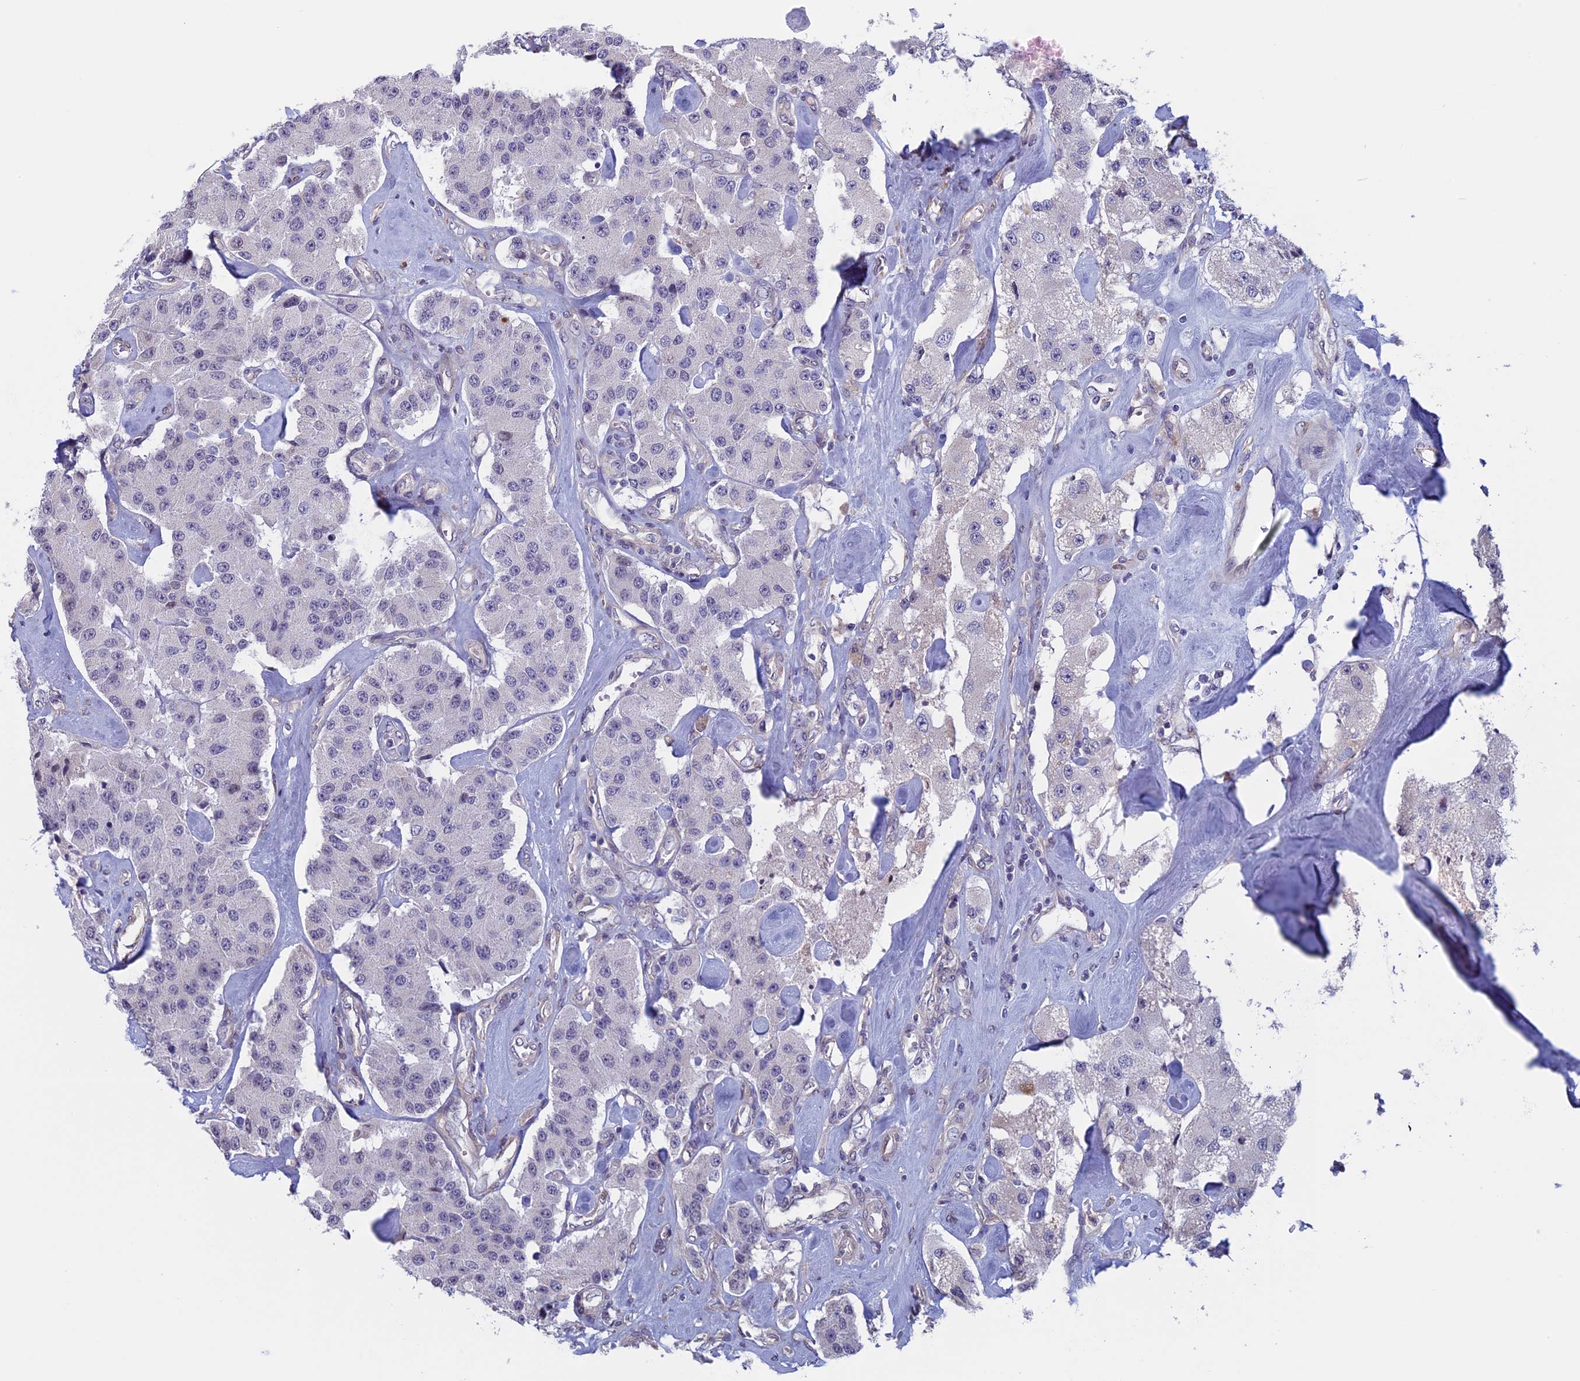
{"staining": {"intensity": "negative", "quantity": "none", "location": "none"}, "tissue": "carcinoid", "cell_type": "Tumor cells", "image_type": "cancer", "snomed": [{"axis": "morphology", "description": "Carcinoid, malignant, NOS"}, {"axis": "topography", "description": "Pancreas"}], "caption": "The histopathology image exhibits no significant staining in tumor cells of carcinoid (malignant).", "gene": "SLC1A6", "patient": {"sex": "male", "age": 41}}